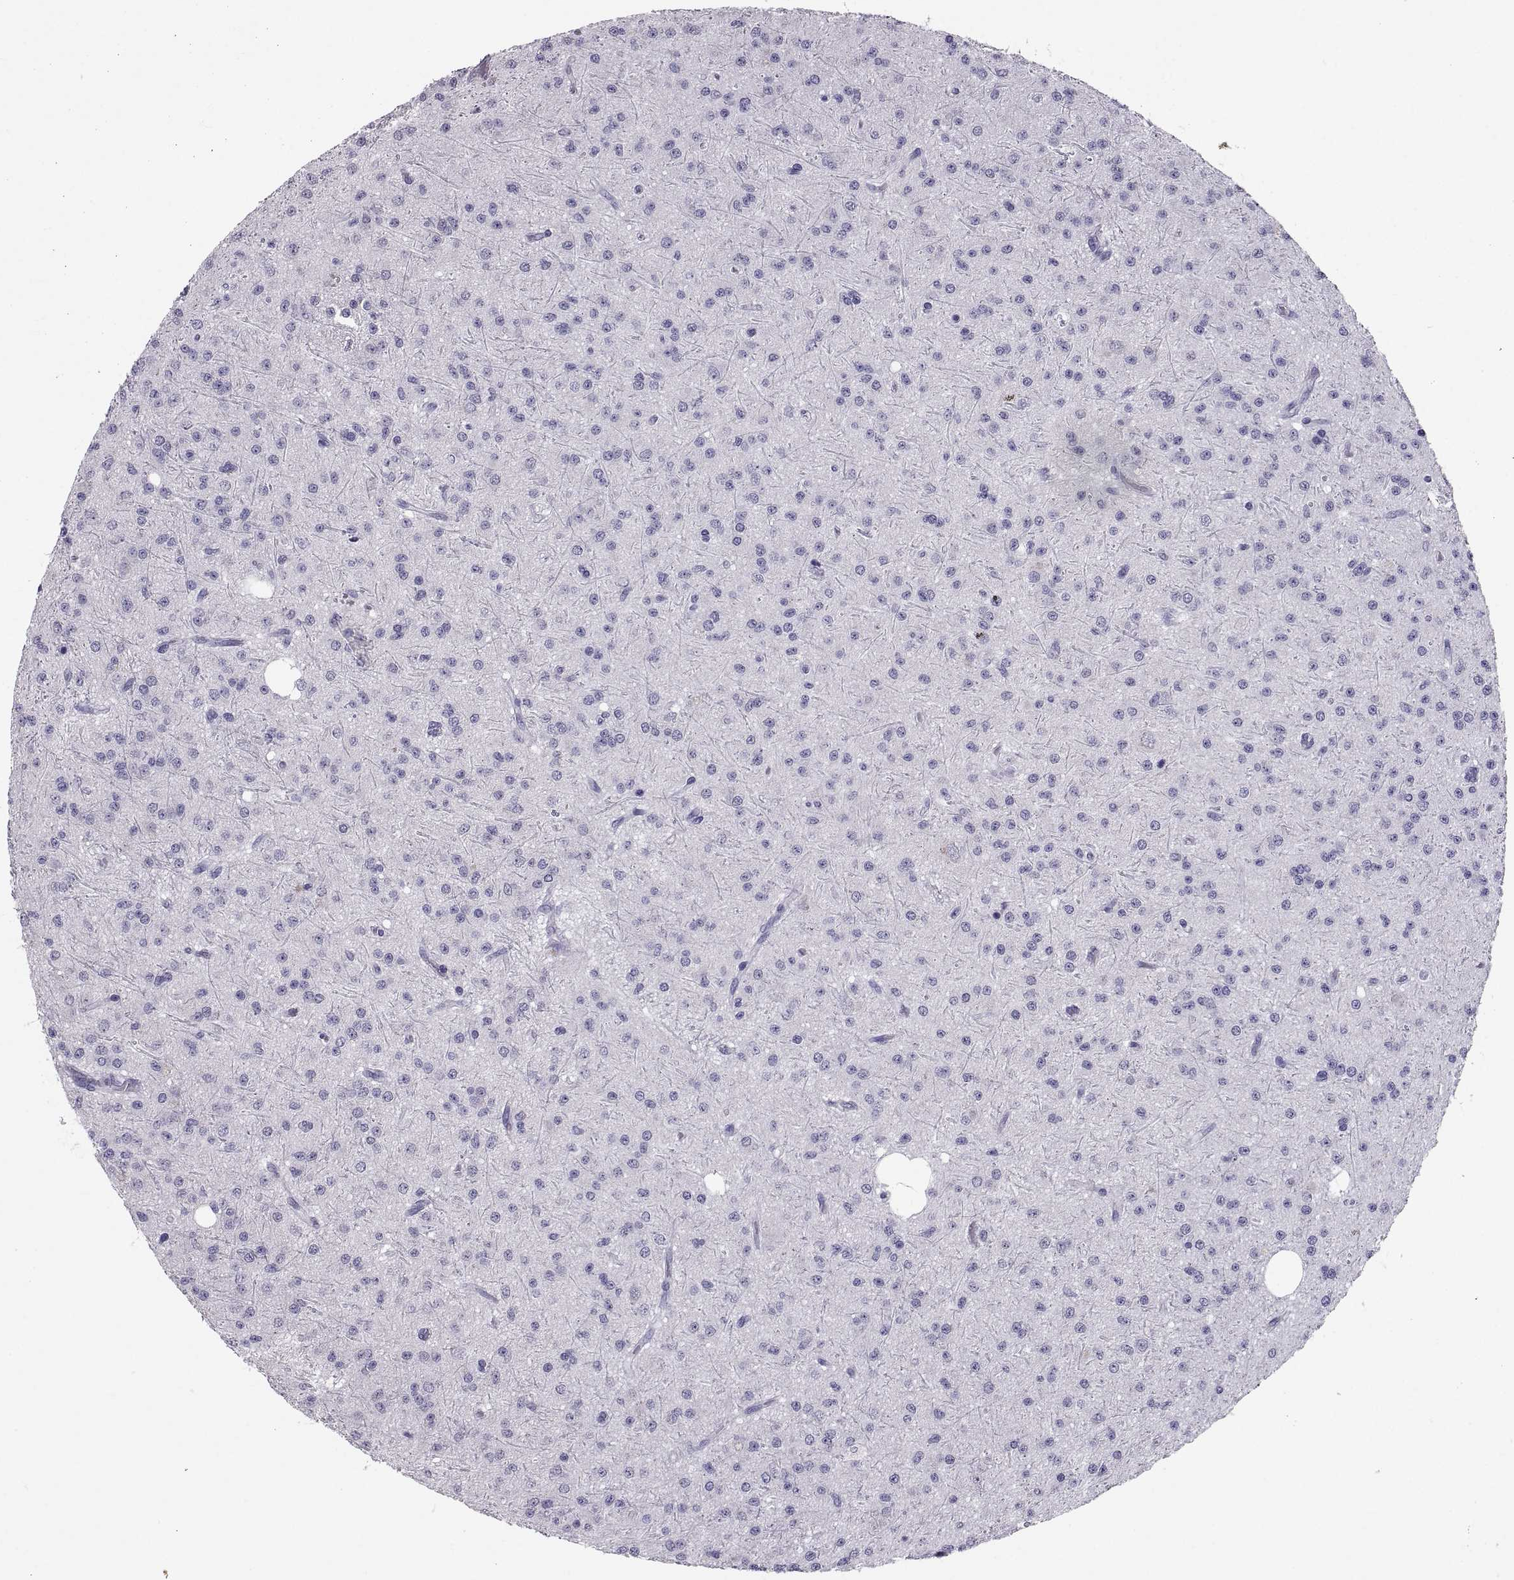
{"staining": {"intensity": "negative", "quantity": "none", "location": "none"}, "tissue": "glioma", "cell_type": "Tumor cells", "image_type": "cancer", "snomed": [{"axis": "morphology", "description": "Glioma, malignant, Low grade"}, {"axis": "topography", "description": "Brain"}], "caption": "Immunohistochemistry of human low-grade glioma (malignant) shows no positivity in tumor cells.", "gene": "IGSF1", "patient": {"sex": "male", "age": 27}}